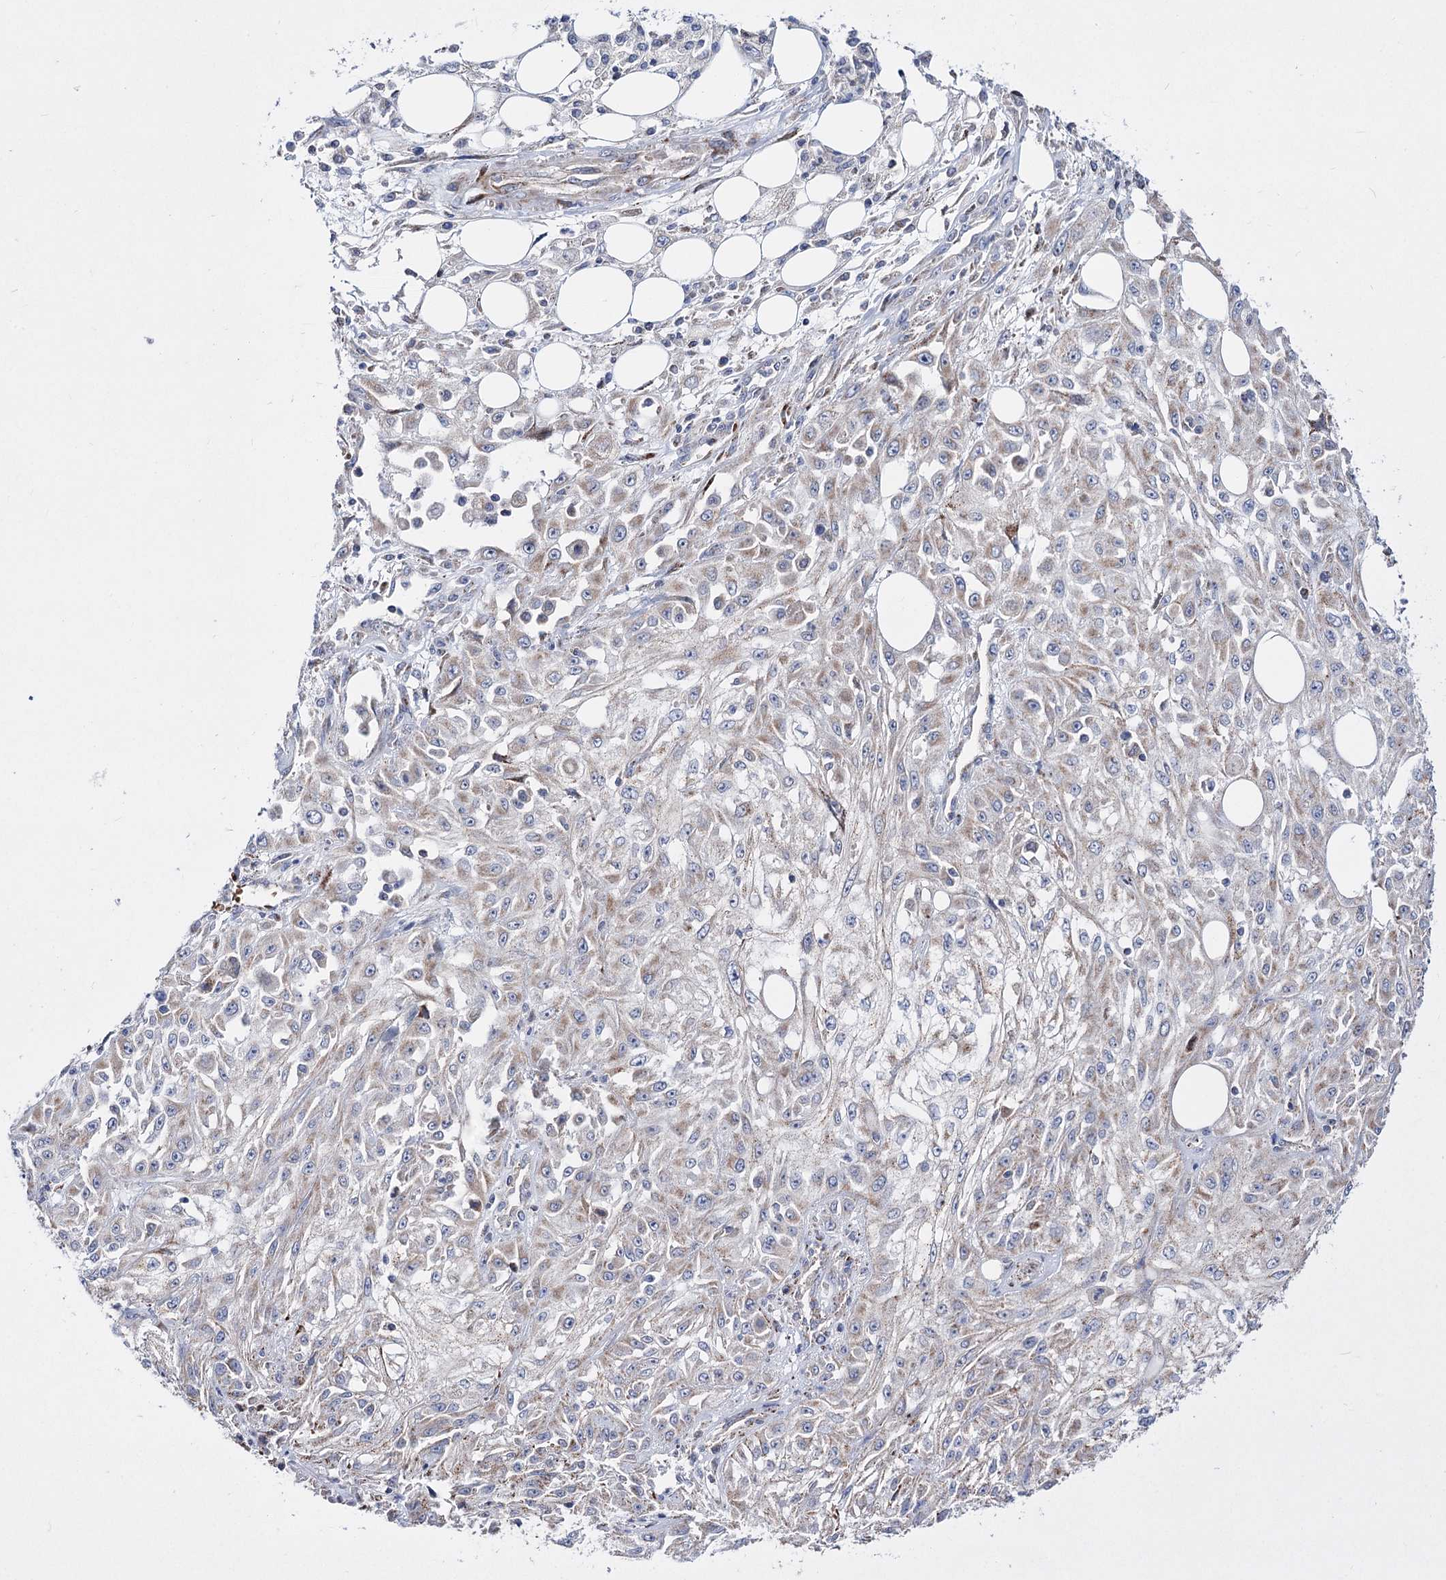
{"staining": {"intensity": "negative", "quantity": "none", "location": "none"}, "tissue": "skin cancer", "cell_type": "Tumor cells", "image_type": "cancer", "snomed": [{"axis": "morphology", "description": "Squamous cell carcinoma, NOS"}, {"axis": "morphology", "description": "Squamous cell carcinoma, metastatic, NOS"}, {"axis": "topography", "description": "Skin"}, {"axis": "topography", "description": "Lymph node"}], "caption": "Skin cancer (metastatic squamous cell carcinoma) stained for a protein using immunohistochemistry (IHC) exhibits no staining tumor cells.", "gene": "OSBPL5", "patient": {"sex": "male", "age": 75}}